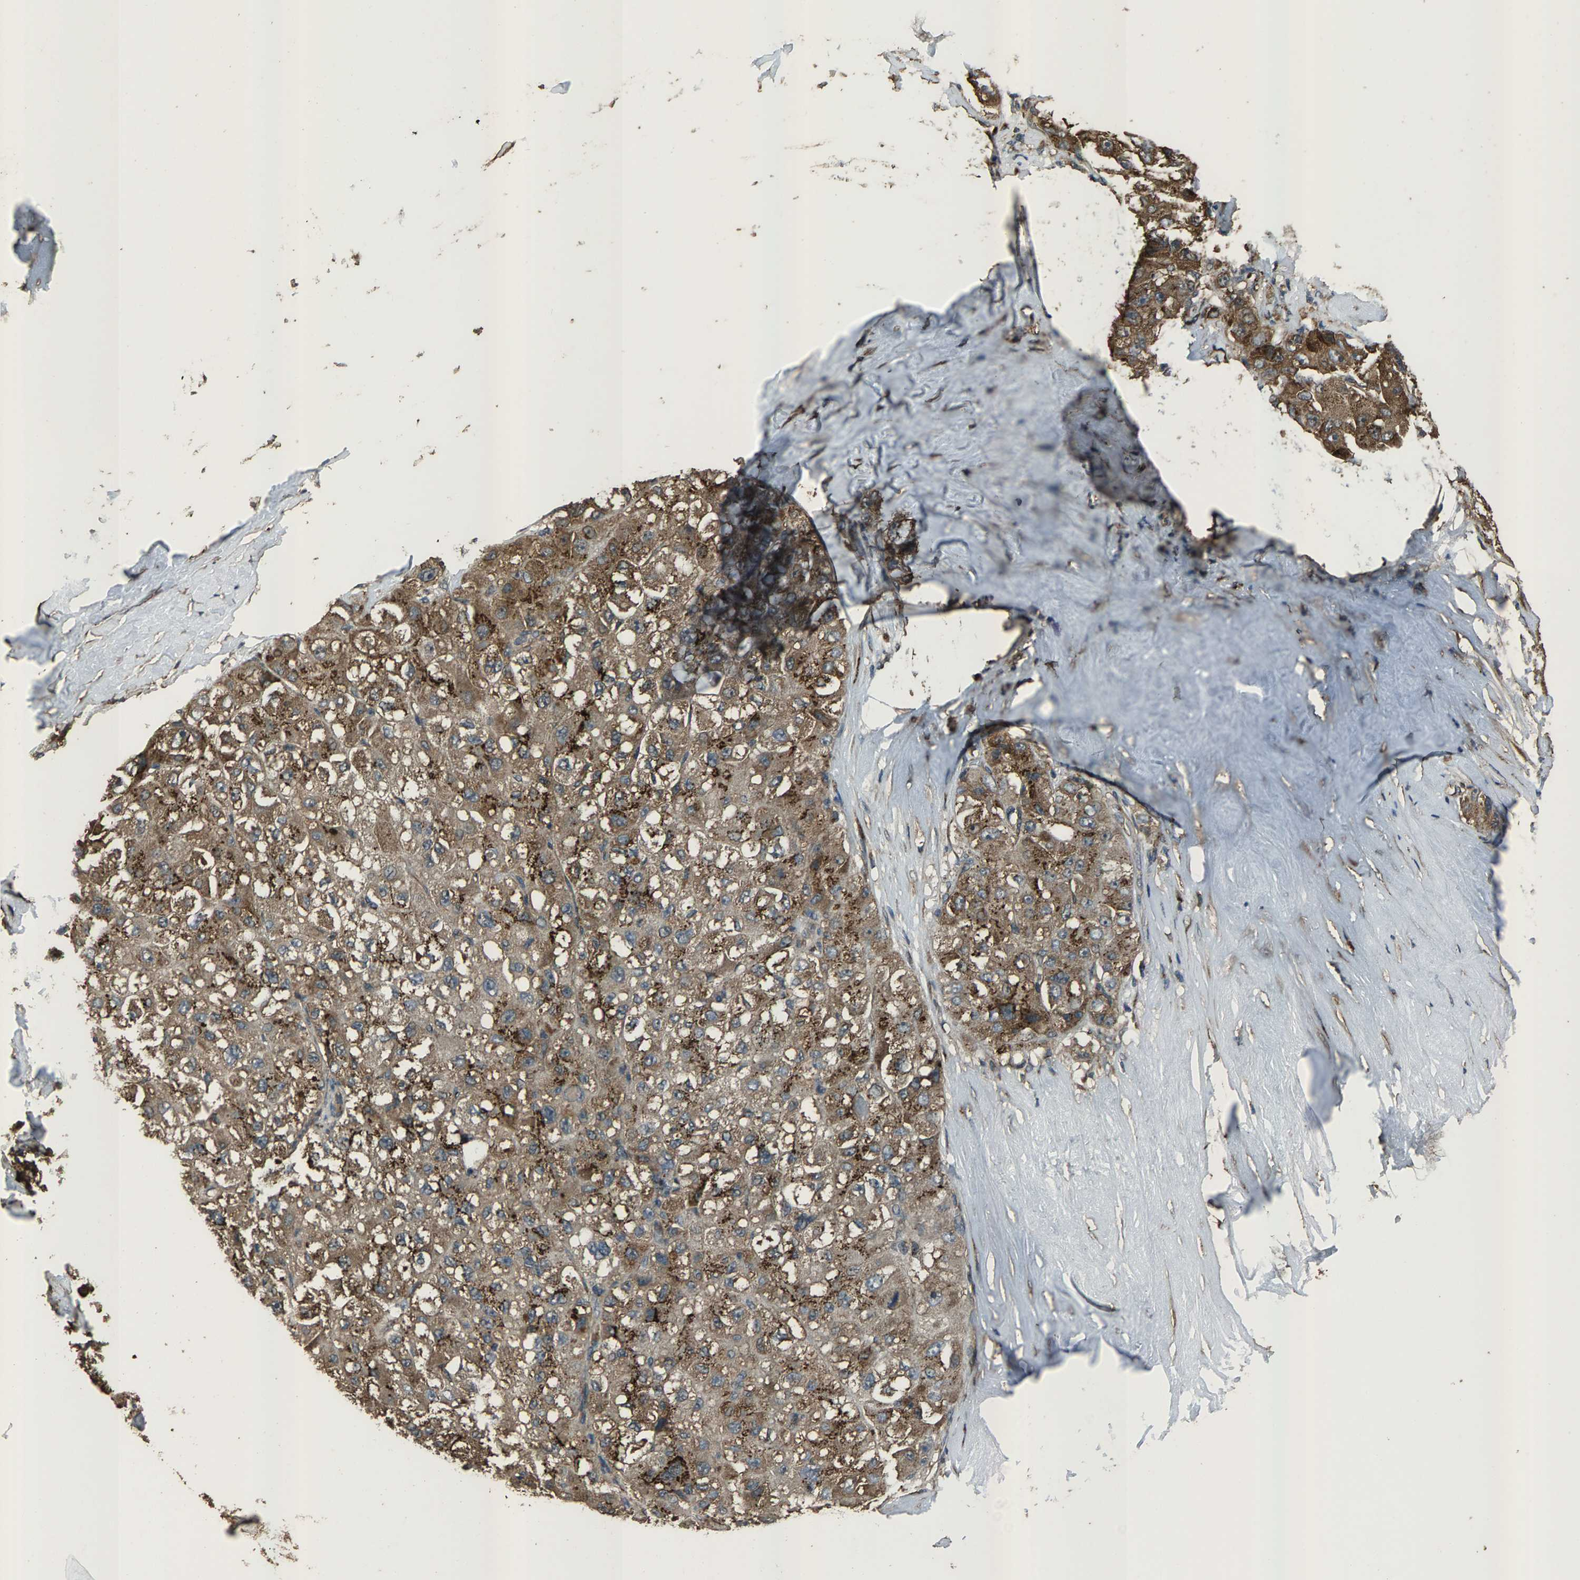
{"staining": {"intensity": "moderate", "quantity": ">75%", "location": "cytoplasmic/membranous"}, "tissue": "liver cancer", "cell_type": "Tumor cells", "image_type": "cancer", "snomed": [{"axis": "morphology", "description": "Carcinoma, Hepatocellular, NOS"}, {"axis": "topography", "description": "Liver"}], "caption": "Immunohistochemistry histopathology image of neoplastic tissue: human liver cancer stained using IHC reveals medium levels of moderate protein expression localized specifically in the cytoplasmic/membranous of tumor cells, appearing as a cytoplasmic/membranous brown color.", "gene": "SLC38A10", "patient": {"sex": "male", "age": 80}}